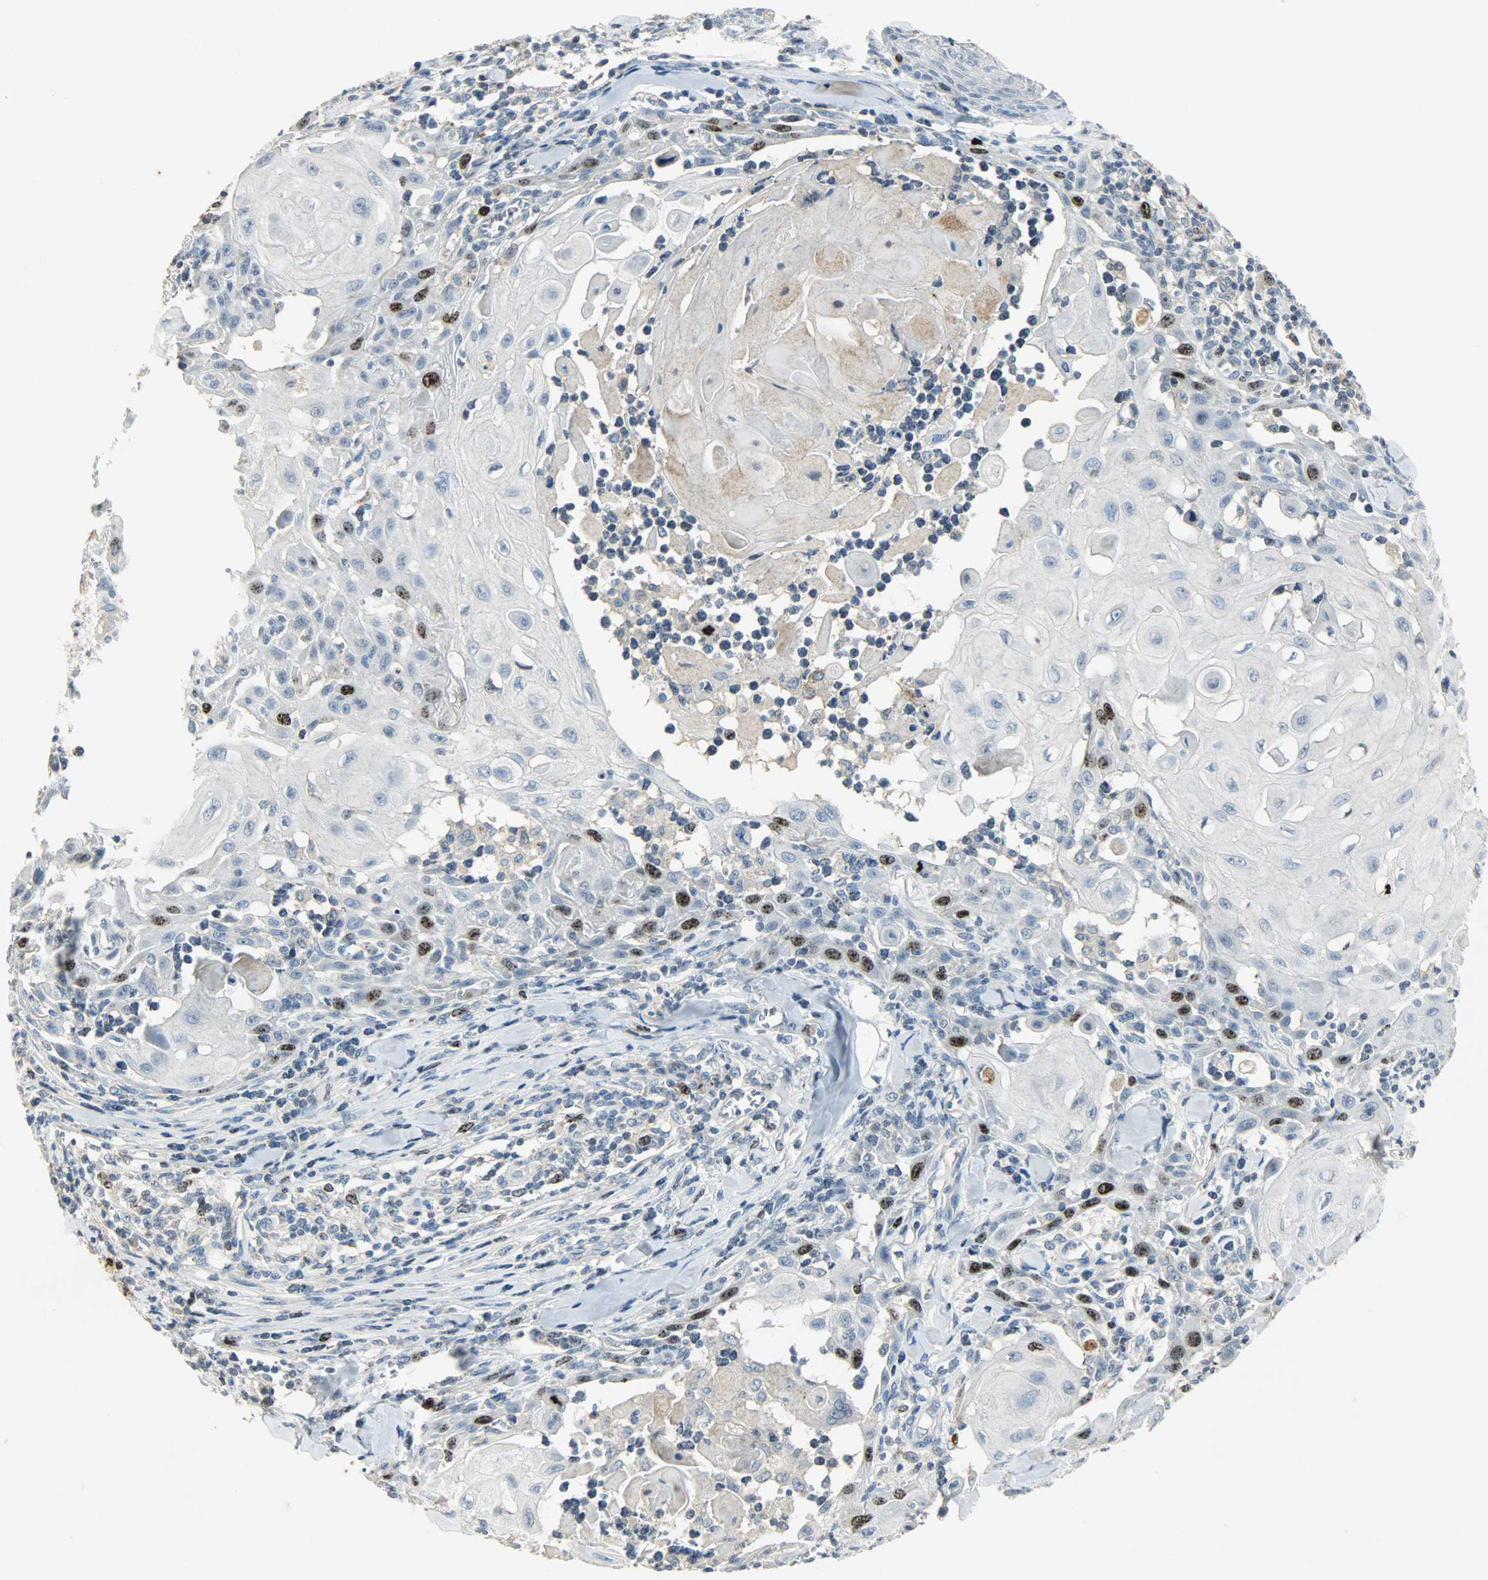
{"staining": {"intensity": "strong", "quantity": "25%-75%", "location": "nuclear"}, "tissue": "skin cancer", "cell_type": "Tumor cells", "image_type": "cancer", "snomed": [{"axis": "morphology", "description": "Squamous cell carcinoma, NOS"}, {"axis": "topography", "description": "Skin"}], "caption": "DAB immunohistochemical staining of human squamous cell carcinoma (skin) exhibits strong nuclear protein expression in approximately 25%-75% of tumor cells.", "gene": "AURKB", "patient": {"sex": "male", "age": 24}}